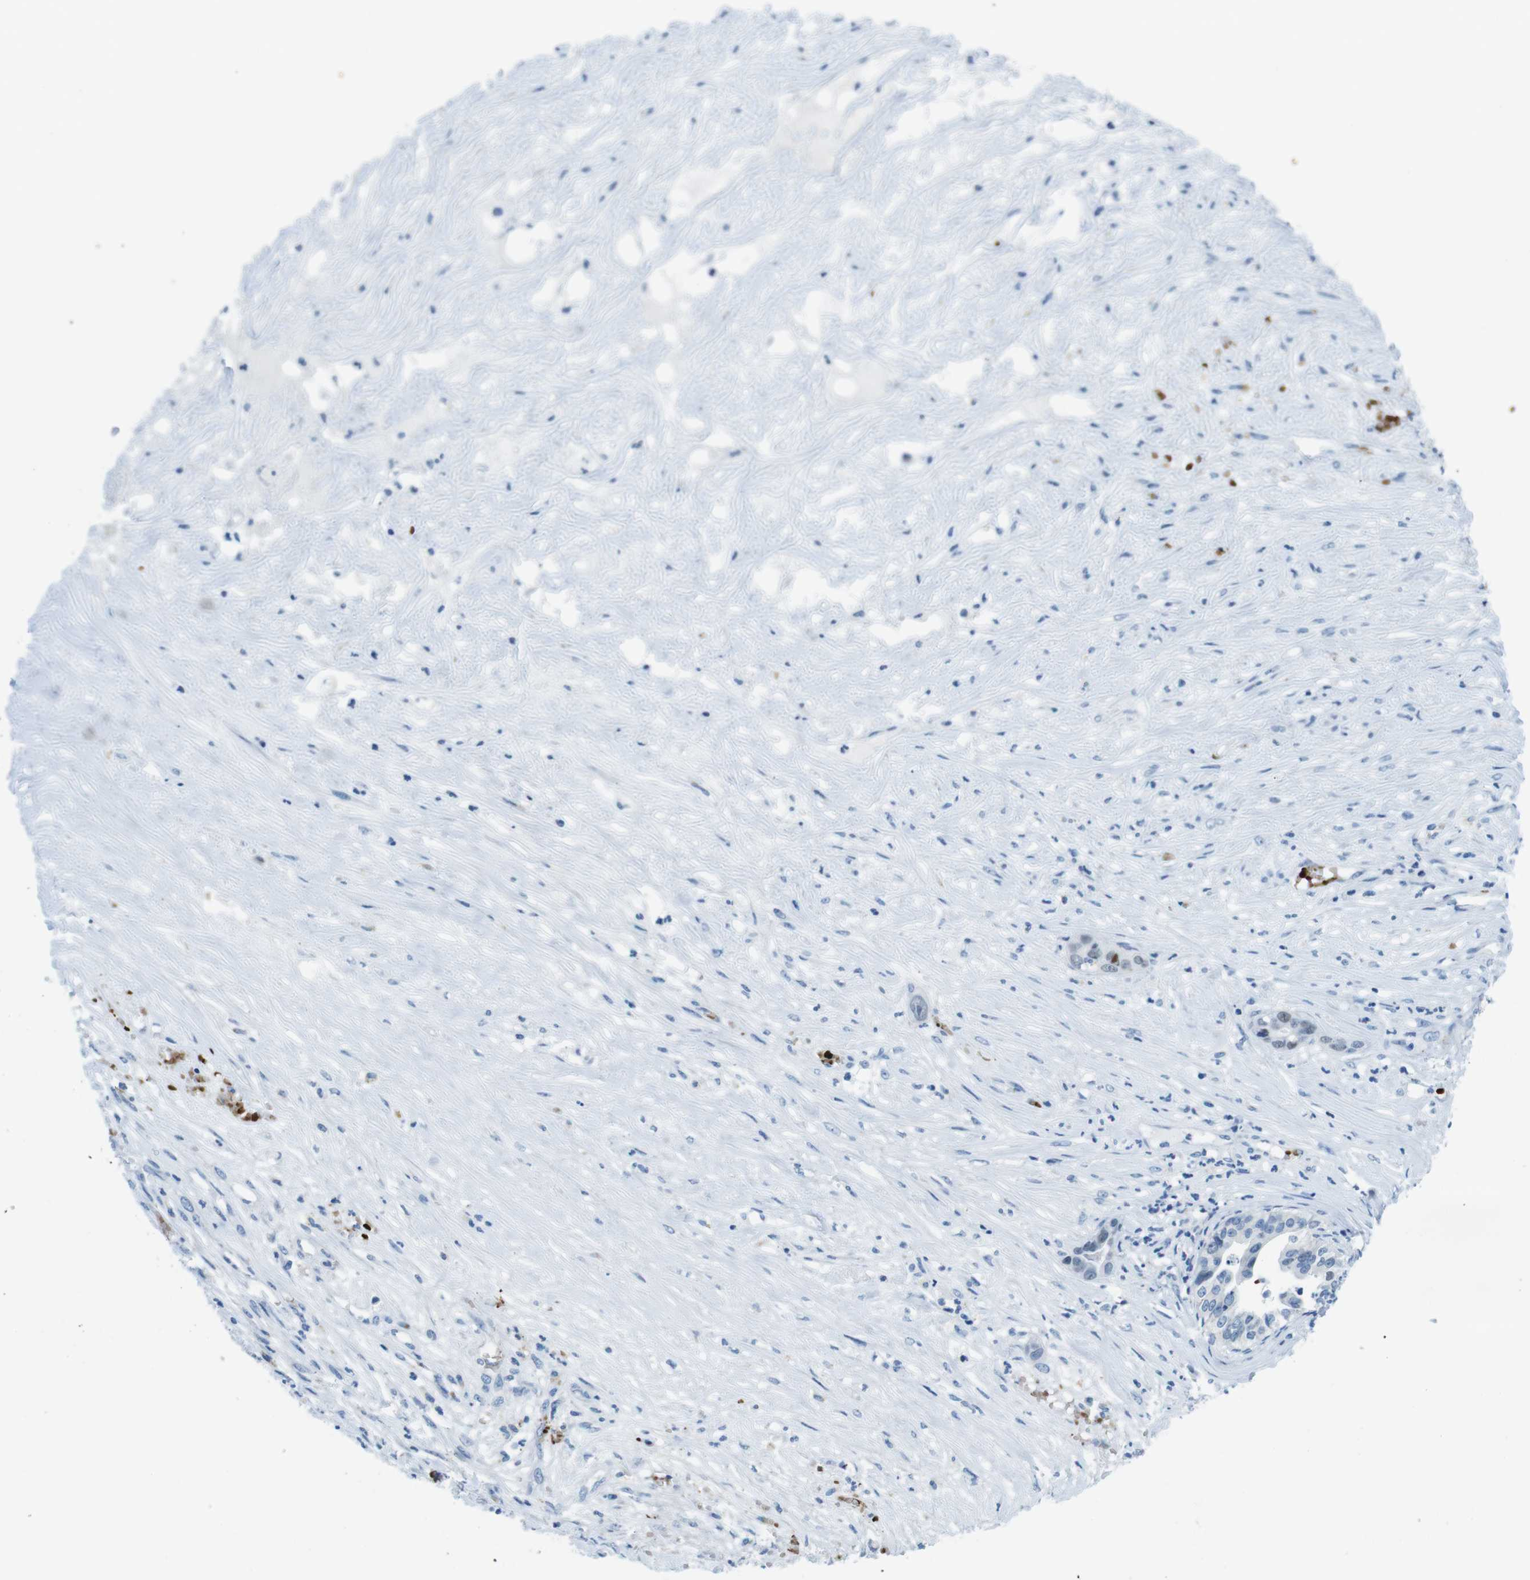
{"staining": {"intensity": "weak", "quantity": "<25%", "location": "nuclear"}, "tissue": "liver cancer", "cell_type": "Tumor cells", "image_type": "cancer", "snomed": [{"axis": "morphology", "description": "Cholangiocarcinoma"}, {"axis": "topography", "description": "Liver"}], "caption": "High magnification brightfield microscopy of liver cancer (cholangiocarcinoma) stained with DAB (brown) and counterstained with hematoxylin (blue): tumor cells show no significant positivity.", "gene": "TFAP2C", "patient": {"sex": "female", "age": 61}}